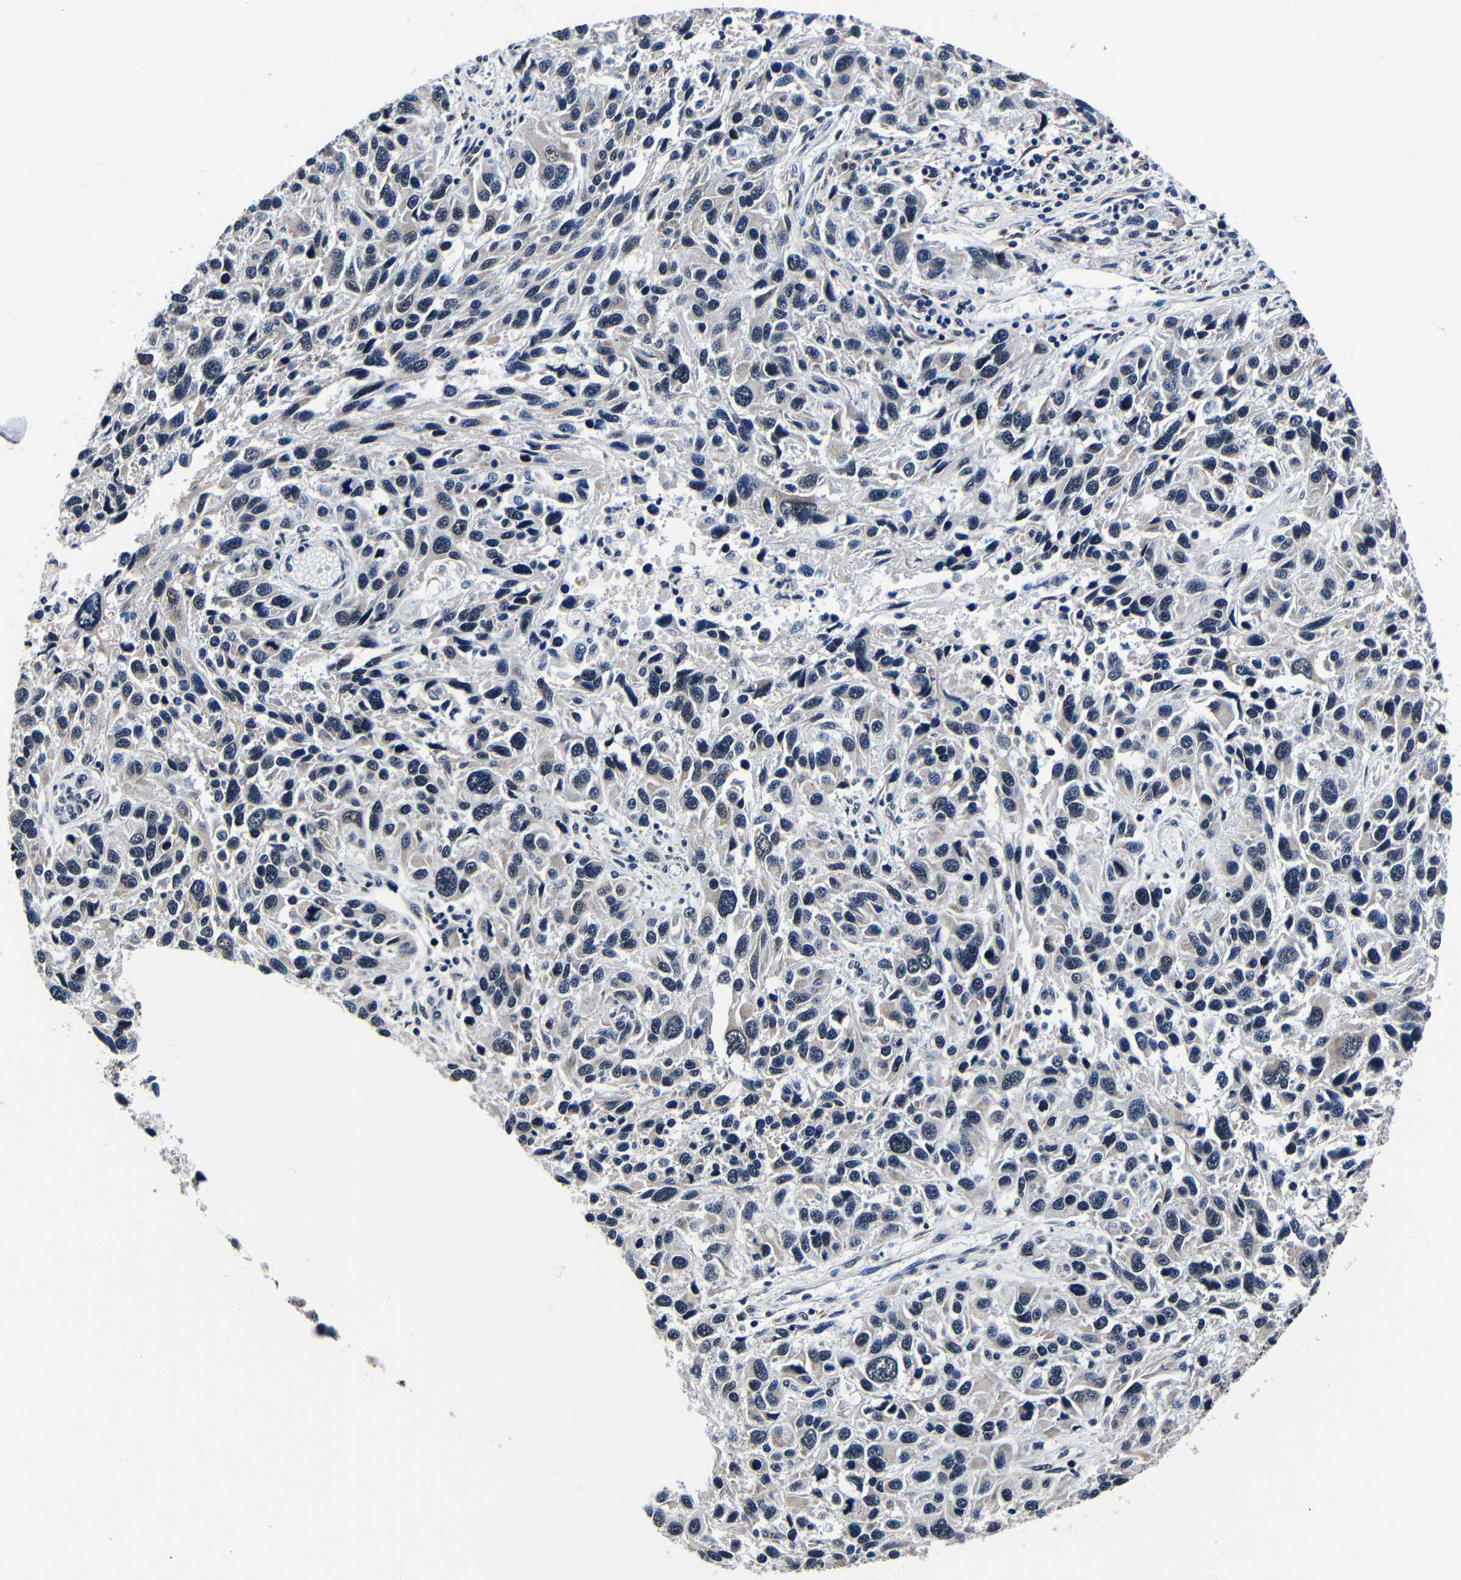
{"staining": {"intensity": "negative", "quantity": "none", "location": "none"}, "tissue": "melanoma", "cell_type": "Tumor cells", "image_type": "cancer", "snomed": [{"axis": "morphology", "description": "Malignant melanoma, NOS"}, {"axis": "topography", "description": "Skin"}], "caption": "A micrograph of malignant melanoma stained for a protein displays no brown staining in tumor cells. Nuclei are stained in blue.", "gene": "DEPP1", "patient": {"sex": "male", "age": 53}}